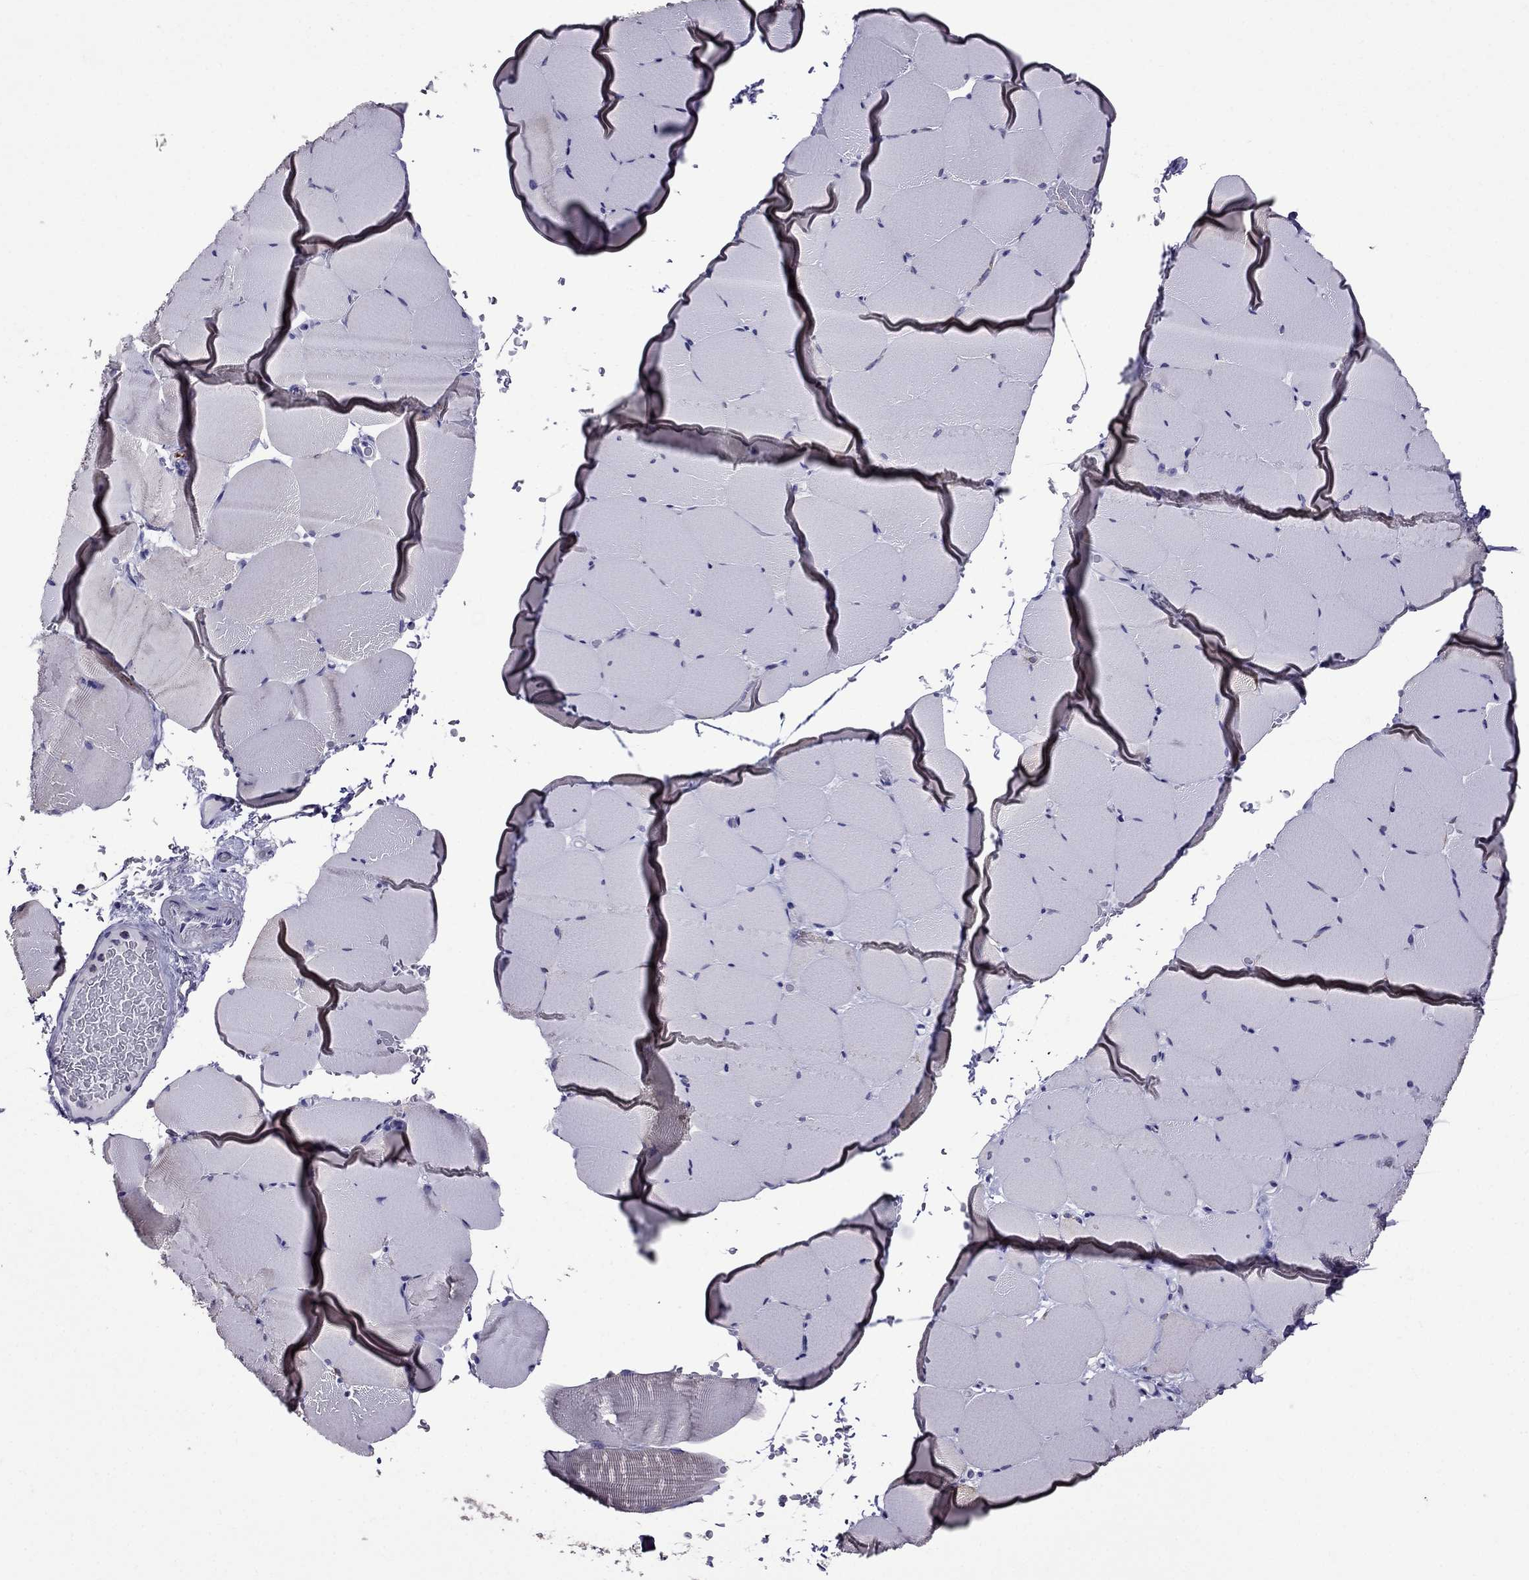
{"staining": {"intensity": "negative", "quantity": "none", "location": "none"}, "tissue": "skeletal muscle", "cell_type": "Myocytes", "image_type": "normal", "snomed": [{"axis": "morphology", "description": "Normal tissue, NOS"}, {"axis": "topography", "description": "Skeletal muscle"}], "caption": "High power microscopy histopathology image of an IHC micrograph of benign skeletal muscle, revealing no significant staining in myocytes.", "gene": "OXCT2", "patient": {"sex": "female", "age": 37}}